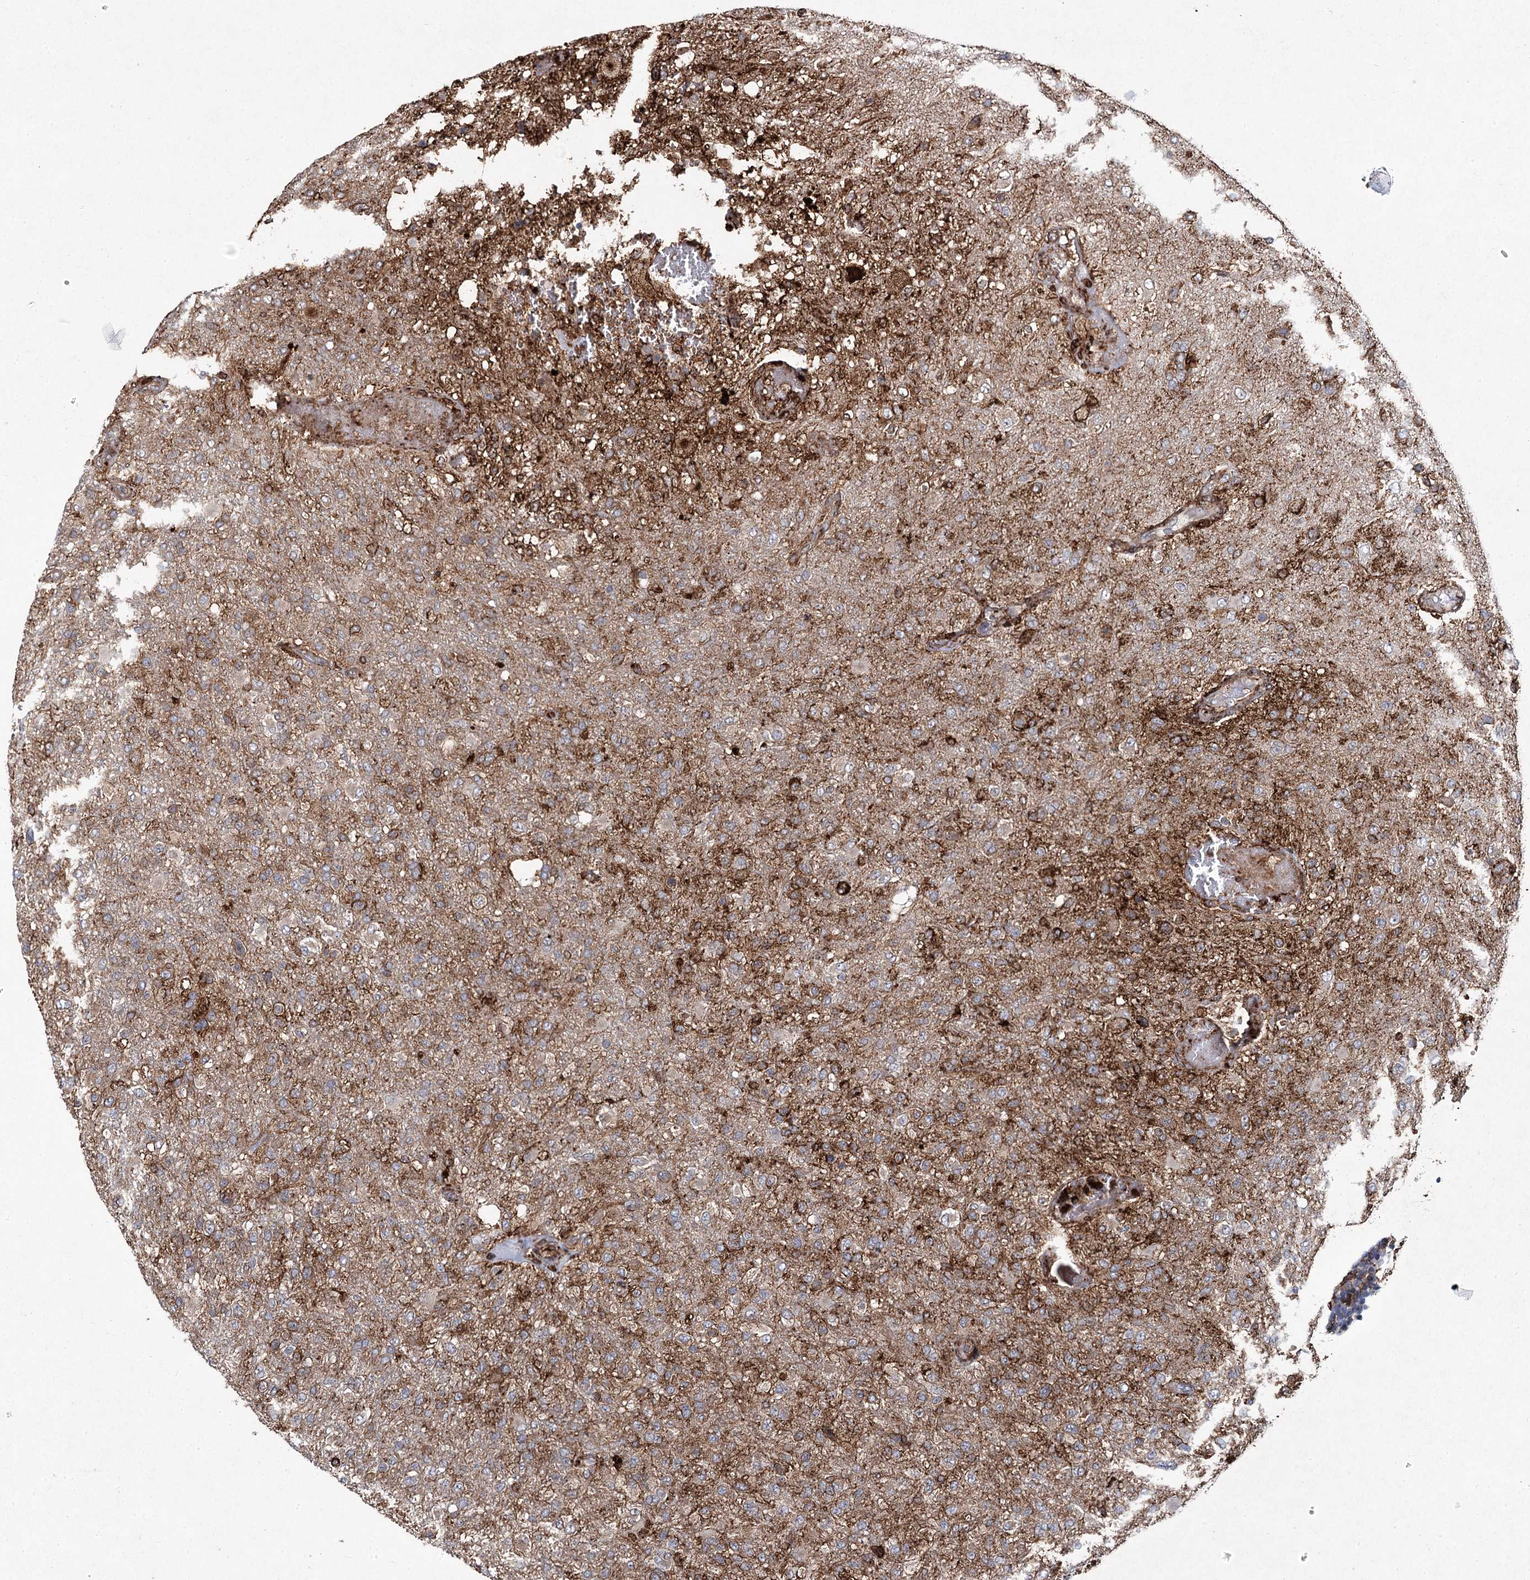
{"staining": {"intensity": "moderate", "quantity": "<25%", "location": "cytoplasmic/membranous"}, "tissue": "glioma", "cell_type": "Tumor cells", "image_type": "cancer", "snomed": [{"axis": "morphology", "description": "Glioma, malignant, High grade"}, {"axis": "topography", "description": "Brain"}], "caption": "Immunohistochemistry (IHC) of human malignant glioma (high-grade) reveals low levels of moderate cytoplasmic/membranous staining in approximately <25% of tumor cells. (Brightfield microscopy of DAB IHC at high magnification).", "gene": "DCUN1D4", "patient": {"sex": "female", "age": 74}}